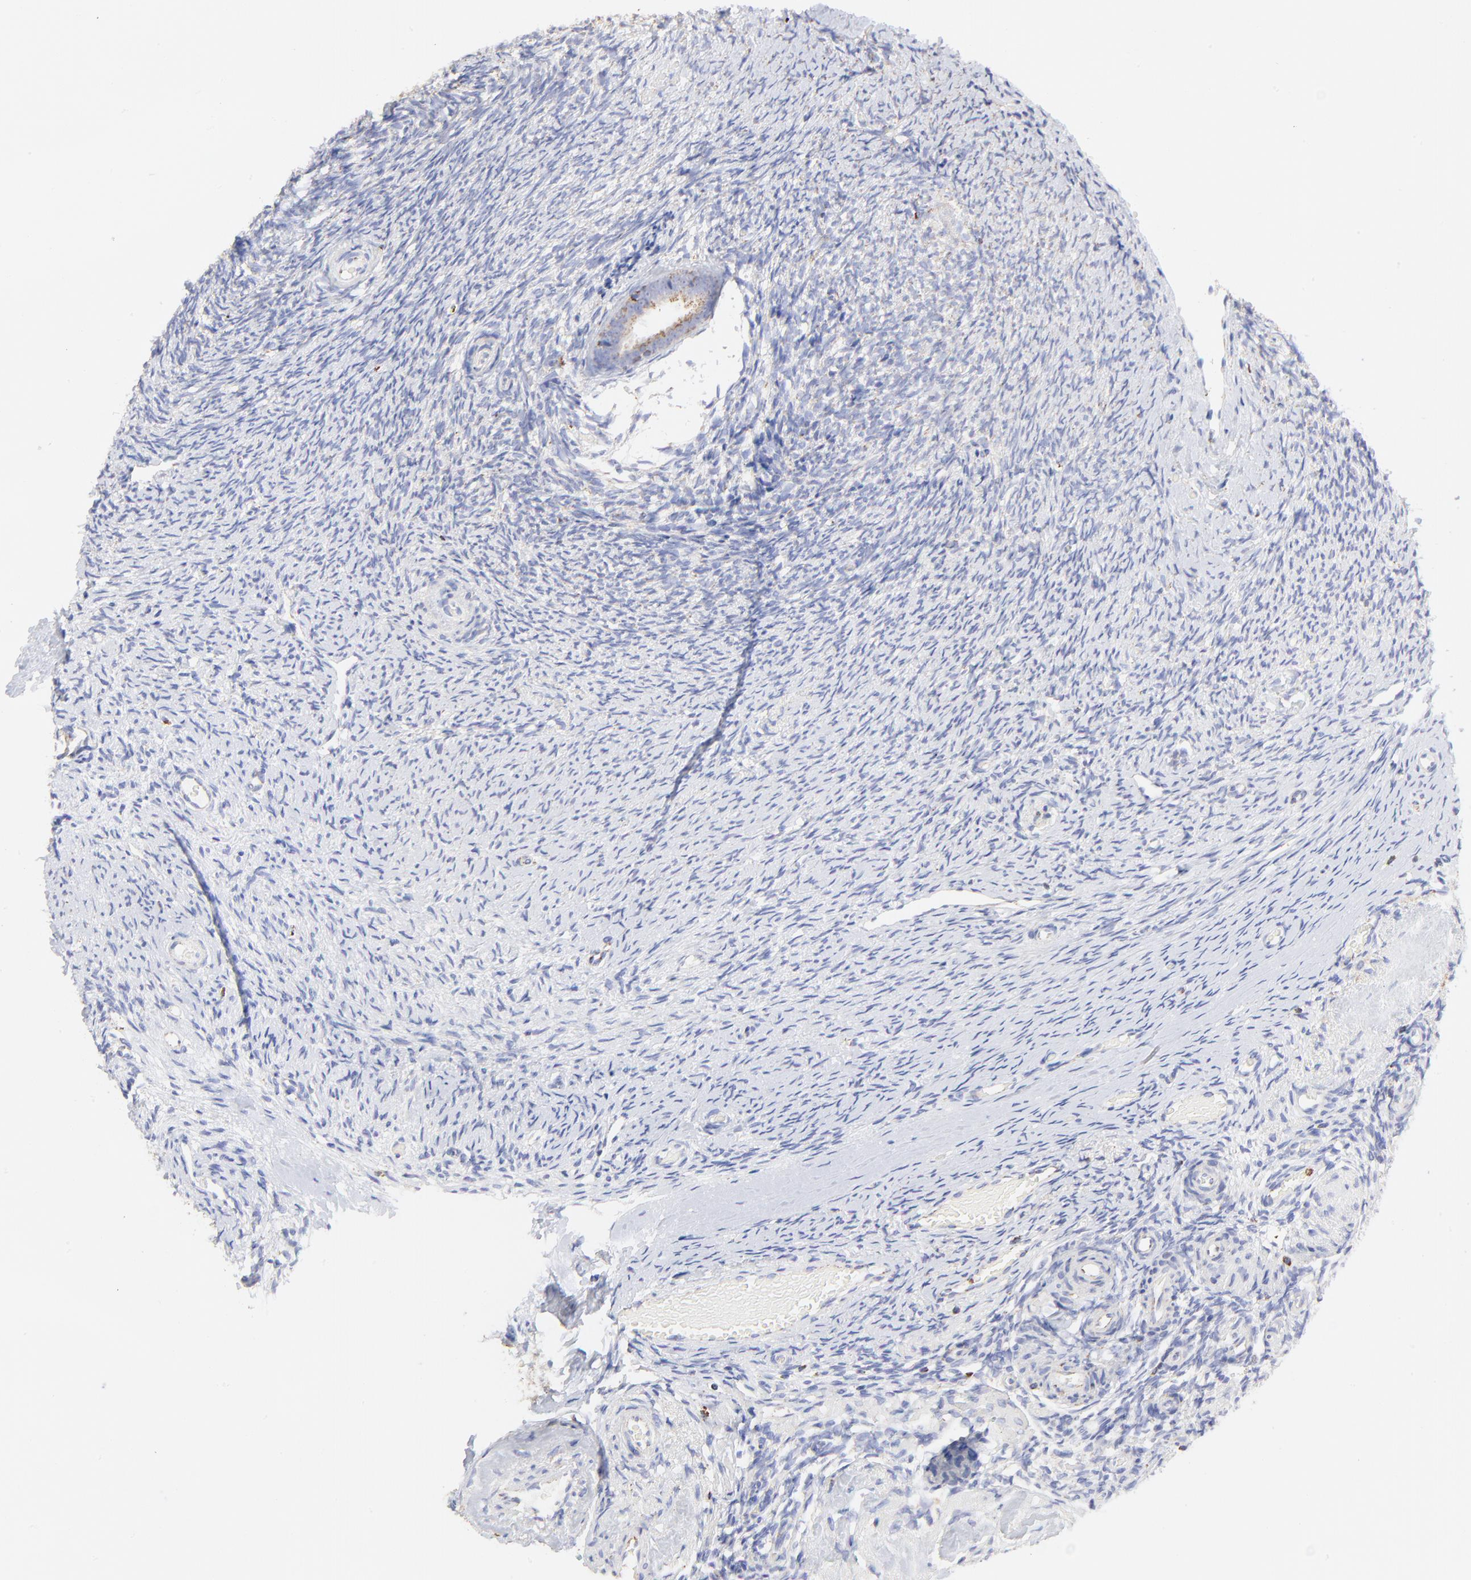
{"staining": {"intensity": "negative", "quantity": "none", "location": "none"}, "tissue": "ovary", "cell_type": "Ovarian stroma cells", "image_type": "normal", "snomed": [{"axis": "morphology", "description": "Normal tissue, NOS"}, {"axis": "topography", "description": "Ovary"}], "caption": "IHC photomicrograph of benign ovary: ovary stained with DAB (3,3'-diaminobenzidine) shows no significant protein staining in ovarian stroma cells. (DAB (3,3'-diaminobenzidine) immunohistochemistry visualized using brightfield microscopy, high magnification).", "gene": "COX4I1", "patient": {"sex": "female", "age": 60}}